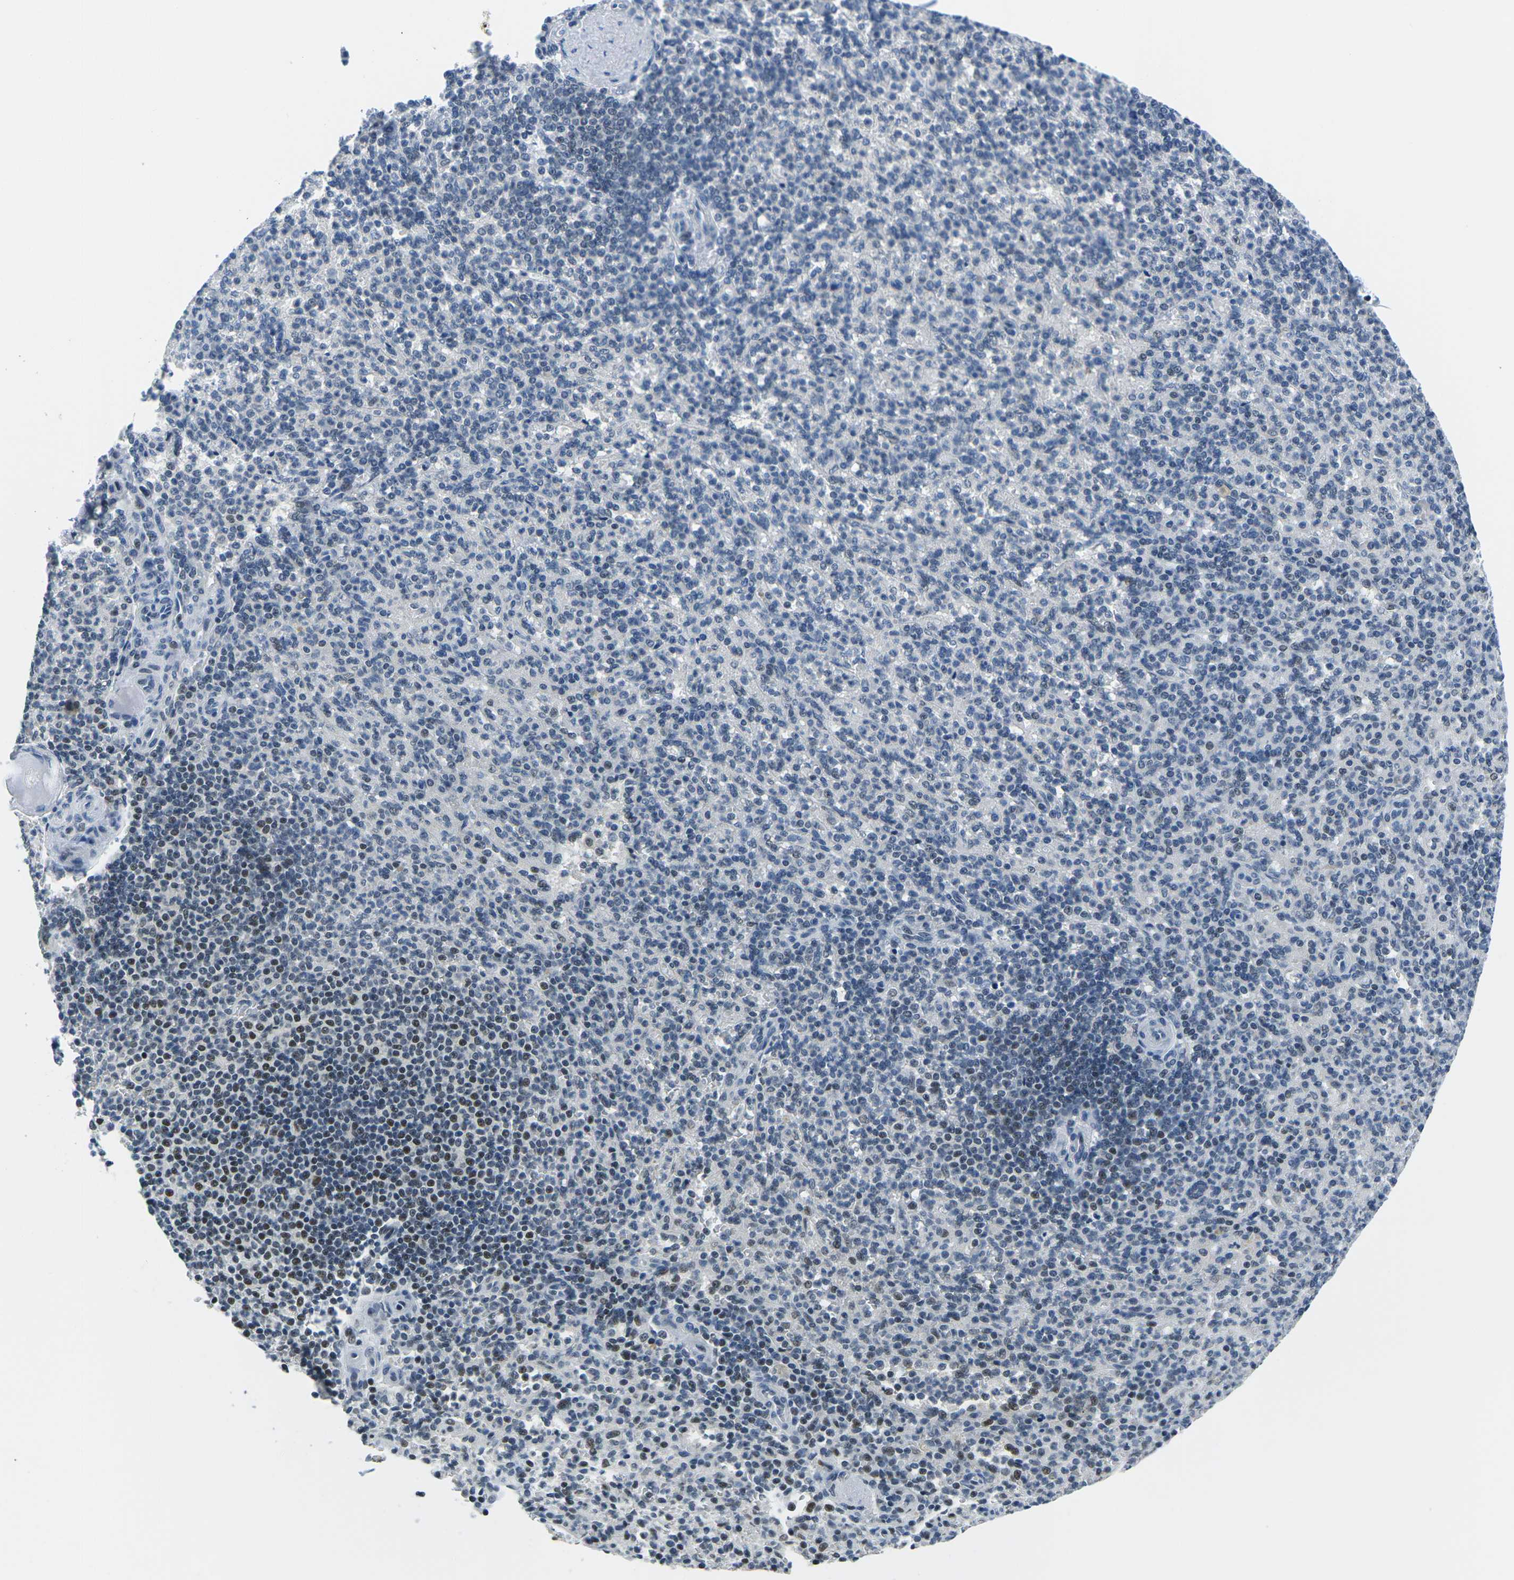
{"staining": {"intensity": "moderate", "quantity": "<25%", "location": "nuclear"}, "tissue": "spleen", "cell_type": "Cells in red pulp", "image_type": "normal", "snomed": [{"axis": "morphology", "description": "Normal tissue, NOS"}, {"axis": "topography", "description": "Spleen"}], "caption": "Protein staining exhibits moderate nuclear positivity in about <25% of cells in red pulp in unremarkable spleen. The staining is performed using DAB (3,3'-diaminobenzidine) brown chromogen to label protein expression. The nuclei are counter-stained blue using hematoxylin.", "gene": "PRPF8", "patient": {"sex": "female", "age": 74}}